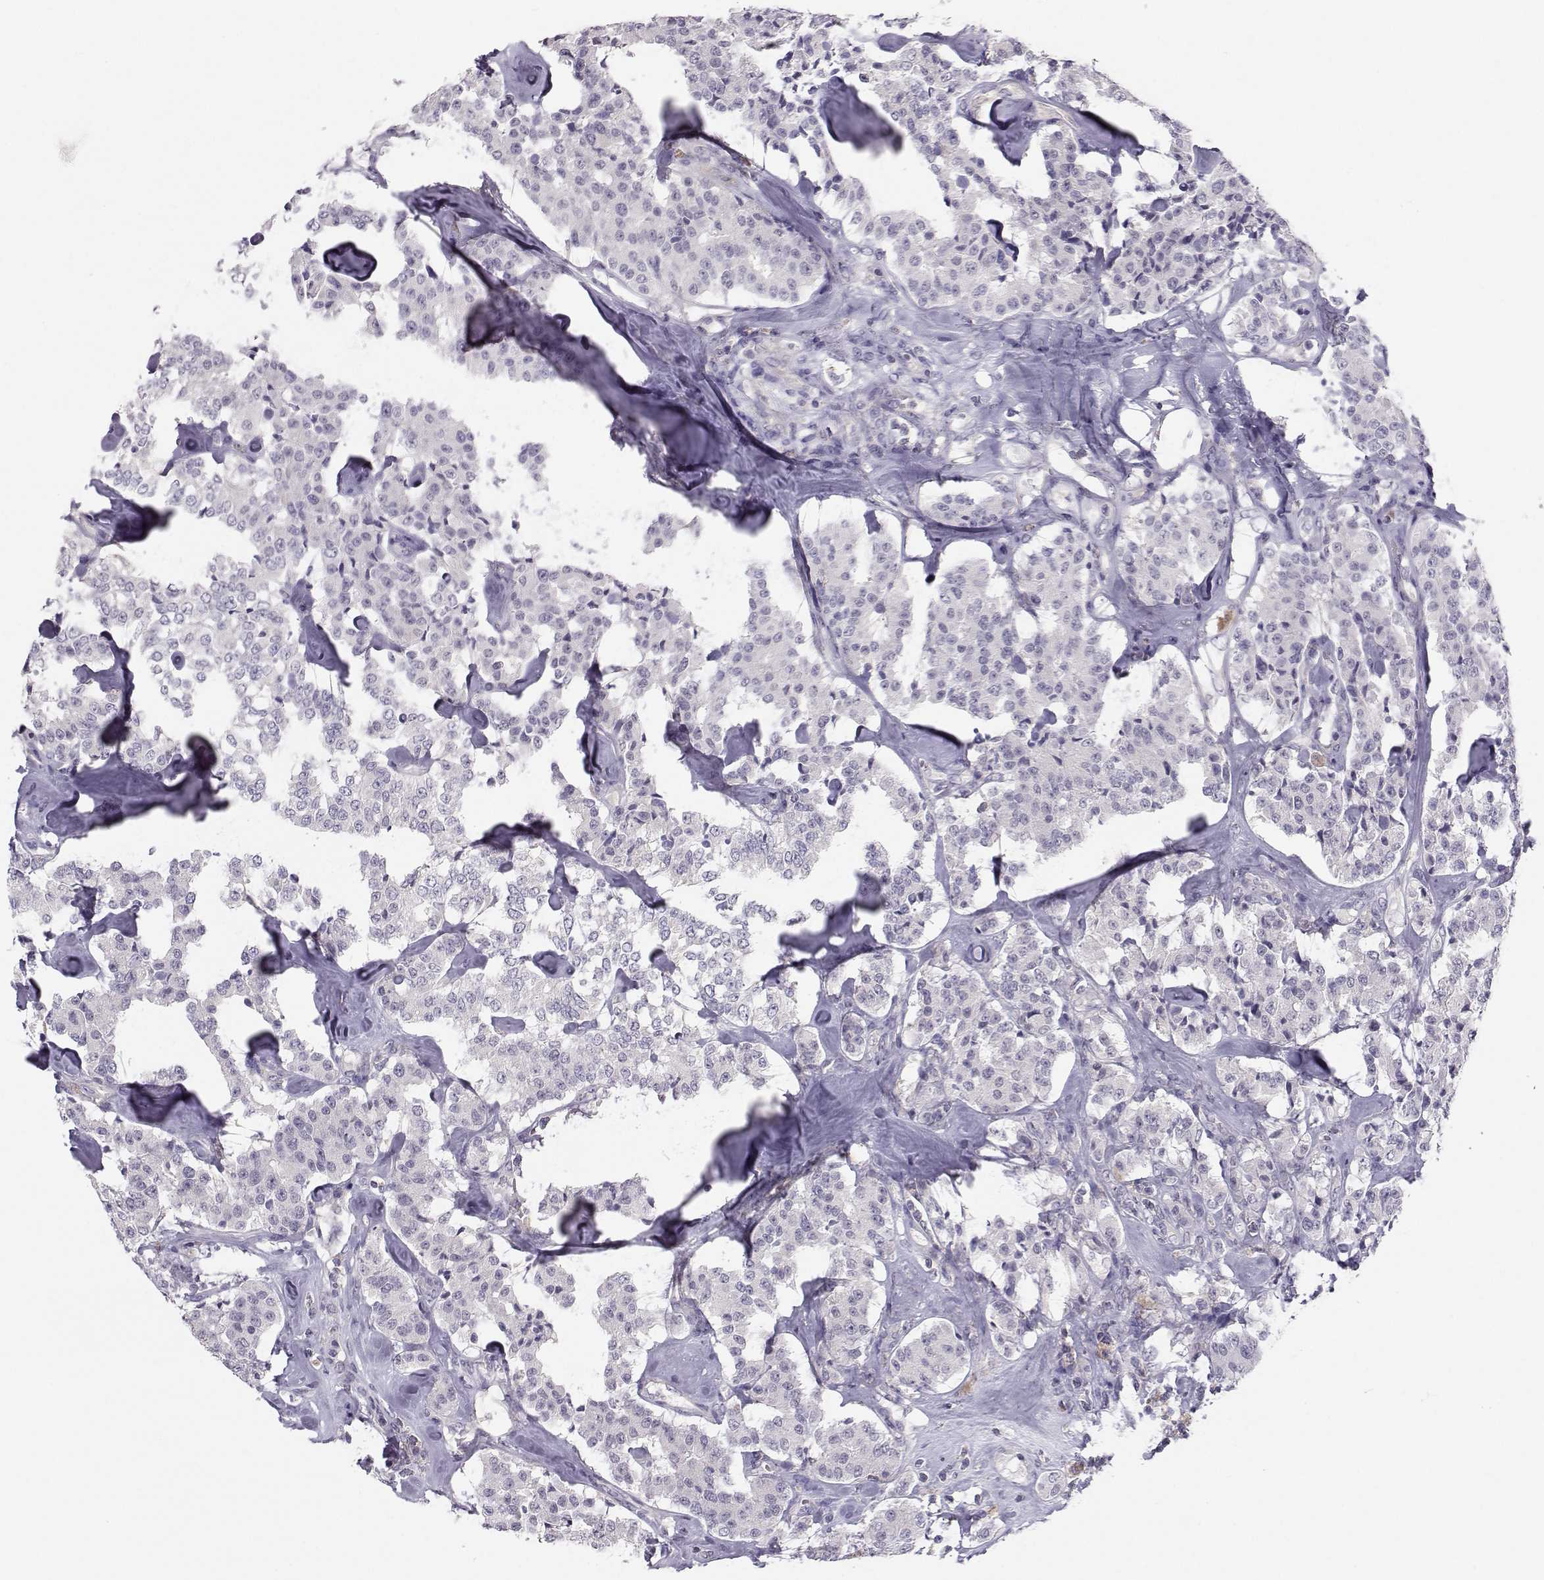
{"staining": {"intensity": "negative", "quantity": "none", "location": "none"}, "tissue": "carcinoid", "cell_type": "Tumor cells", "image_type": "cancer", "snomed": [{"axis": "morphology", "description": "Carcinoid, malignant, NOS"}, {"axis": "topography", "description": "Pancreas"}], "caption": "Carcinoid (malignant) was stained to show a protein in brown. There is no significant positivity in tumor cells.", "gene": "MROH7", "patient": {"sex": "male", "age": 41}}